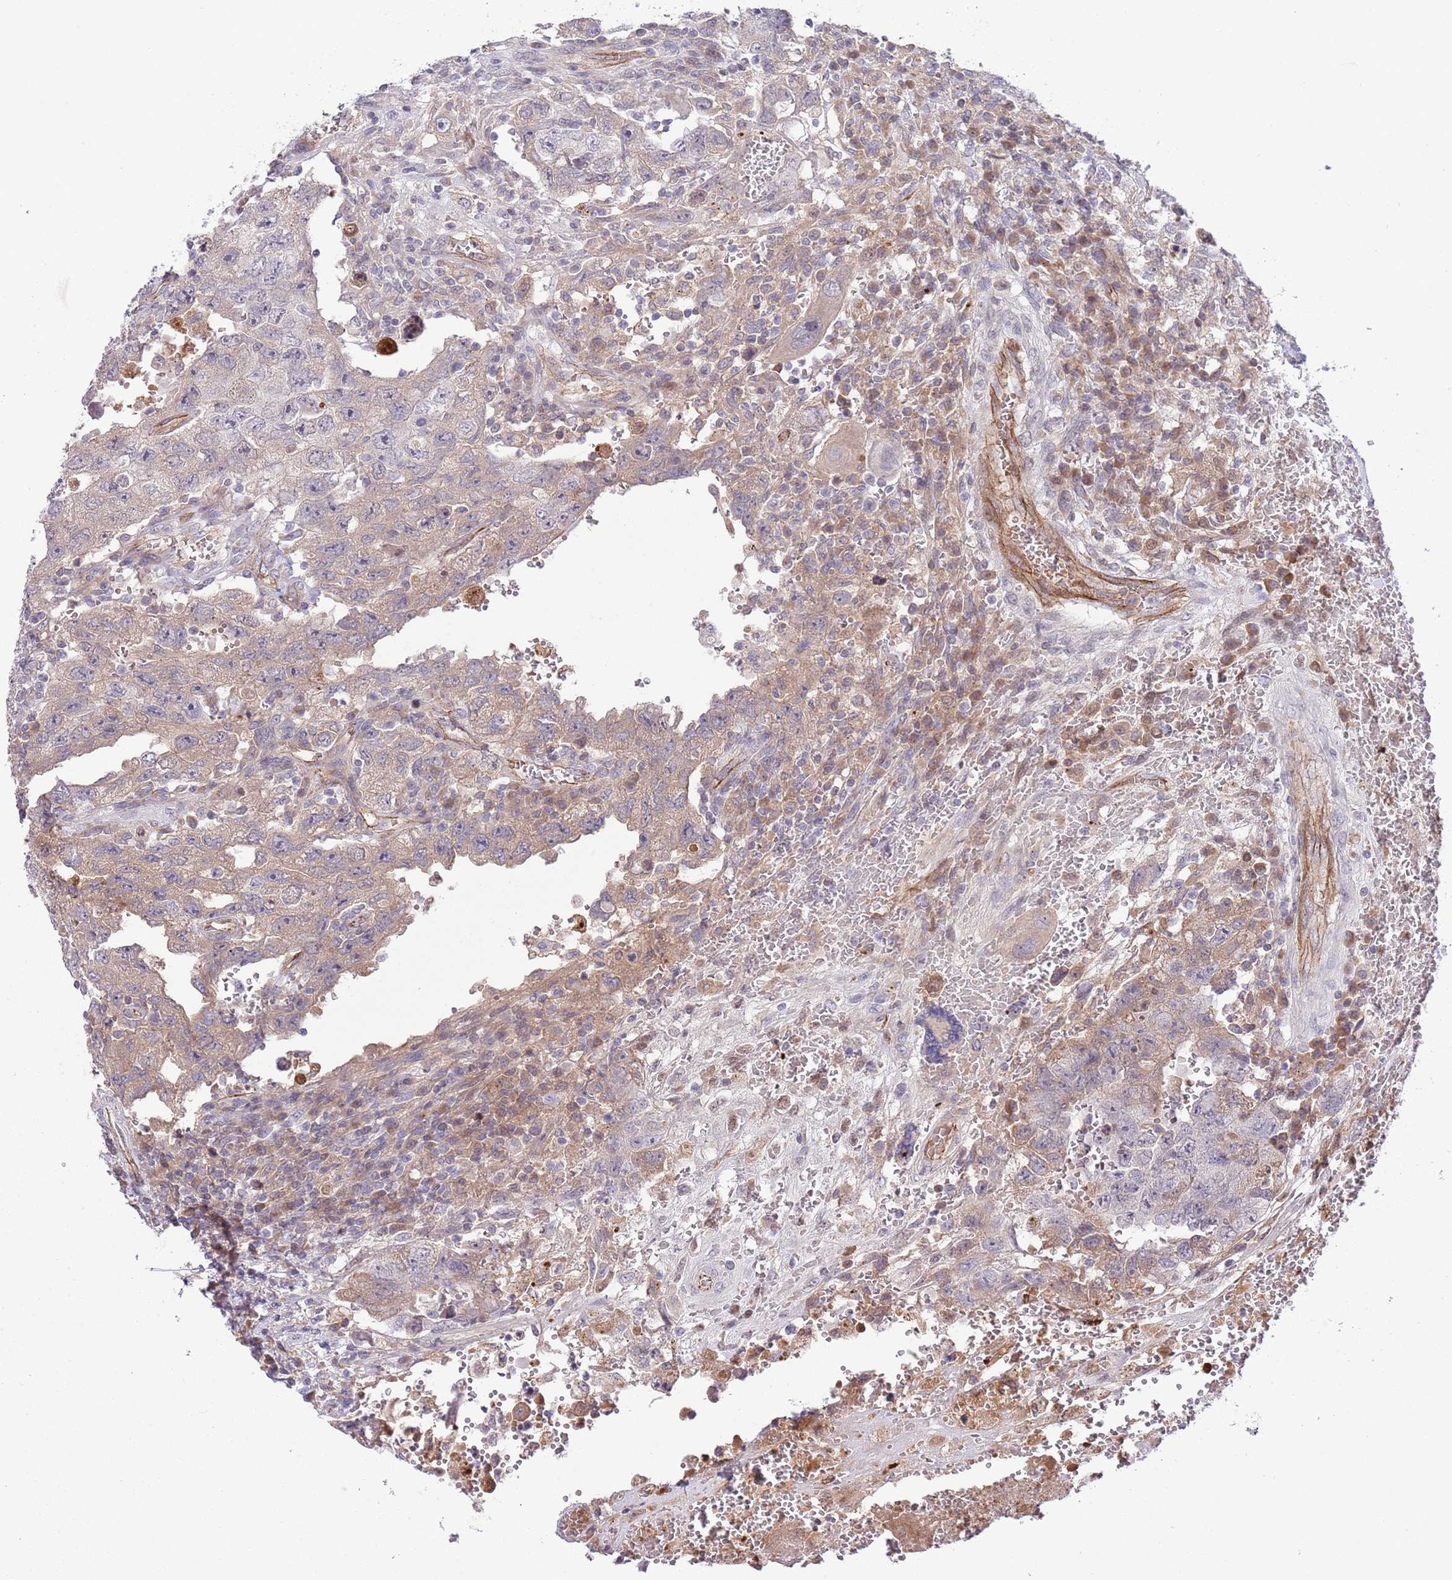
{"staining": {"intensity": "moderate", "quantity": "<25%", "location": "cytoplasmic/membranous"}, "tissue": "testis cancer", "cell_type": "Tumor cells", "image_type": "cancer", "snomed": [{"axis": "morphology", "description": "Carcinoma, Embryonal, NOS"}, {"axis": "topography", "description": "Testis"}], "caption": "Protein positivity by immunohistochemistry shows moderate cytoplasmic/membranous expression in approximately <25% of tumor cells in embryonal carcinoma (testis).", "gene": "DPP10", "patient": {"sex": "male", "age": 26}}